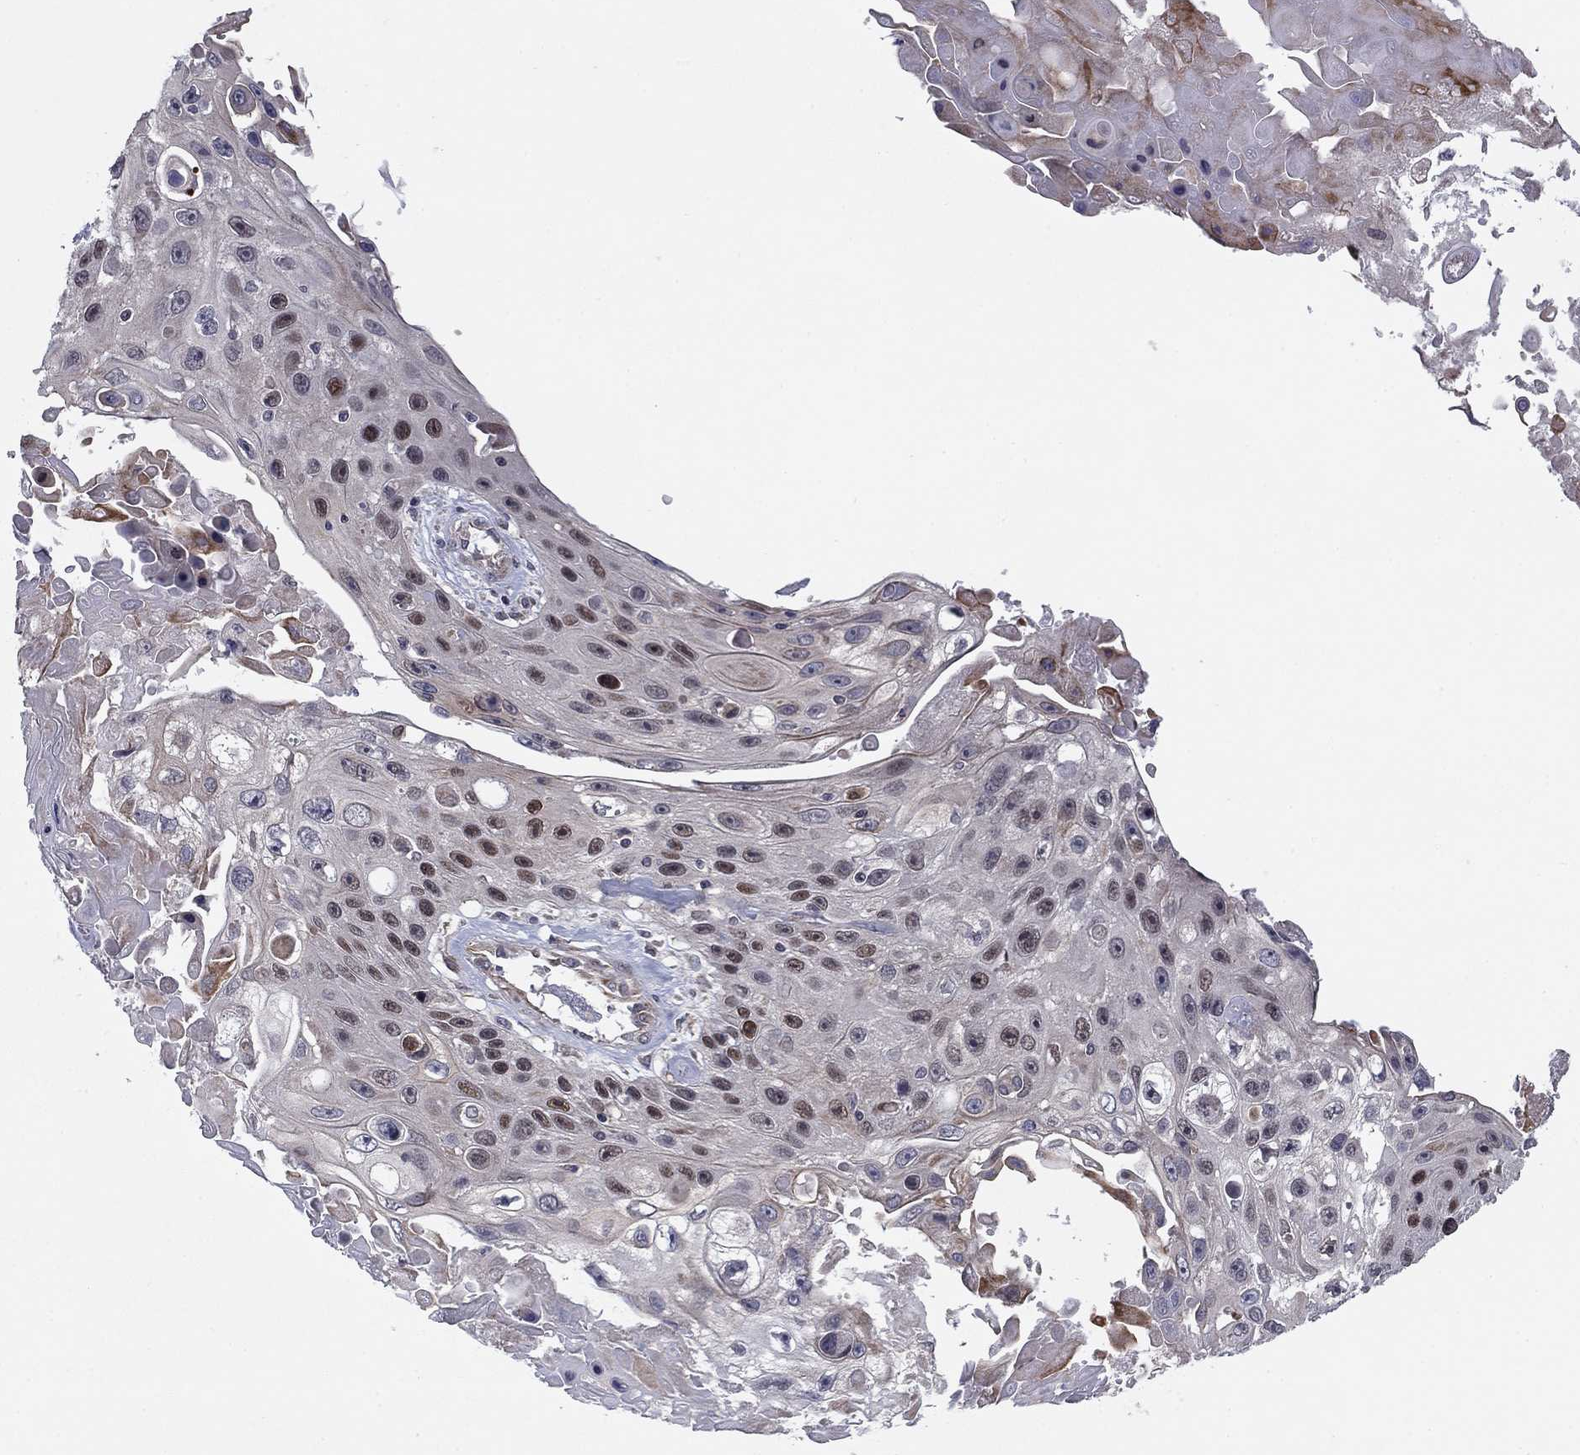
{"staining": {"intensity": "moderate", "quantity": "<25%", "location": "cytoplasmic/membranous,nuclear"}, "tissue": "skin cancer", "cell_type": "Tumor cells", "image_type": "cancer", "snomed": [{"axis": "morphology", "description": "Squamous cell carcinoma, NOS"}, {"axis": "topography", "description": "Skin"}], "caption": "Human skin cancer (squamous cell carcinoma) stained with a protein marker demonstrates moderate staining in tumor cells.", "gene": "BCL11A", "patient": {"sex": "male", "age": 82}}